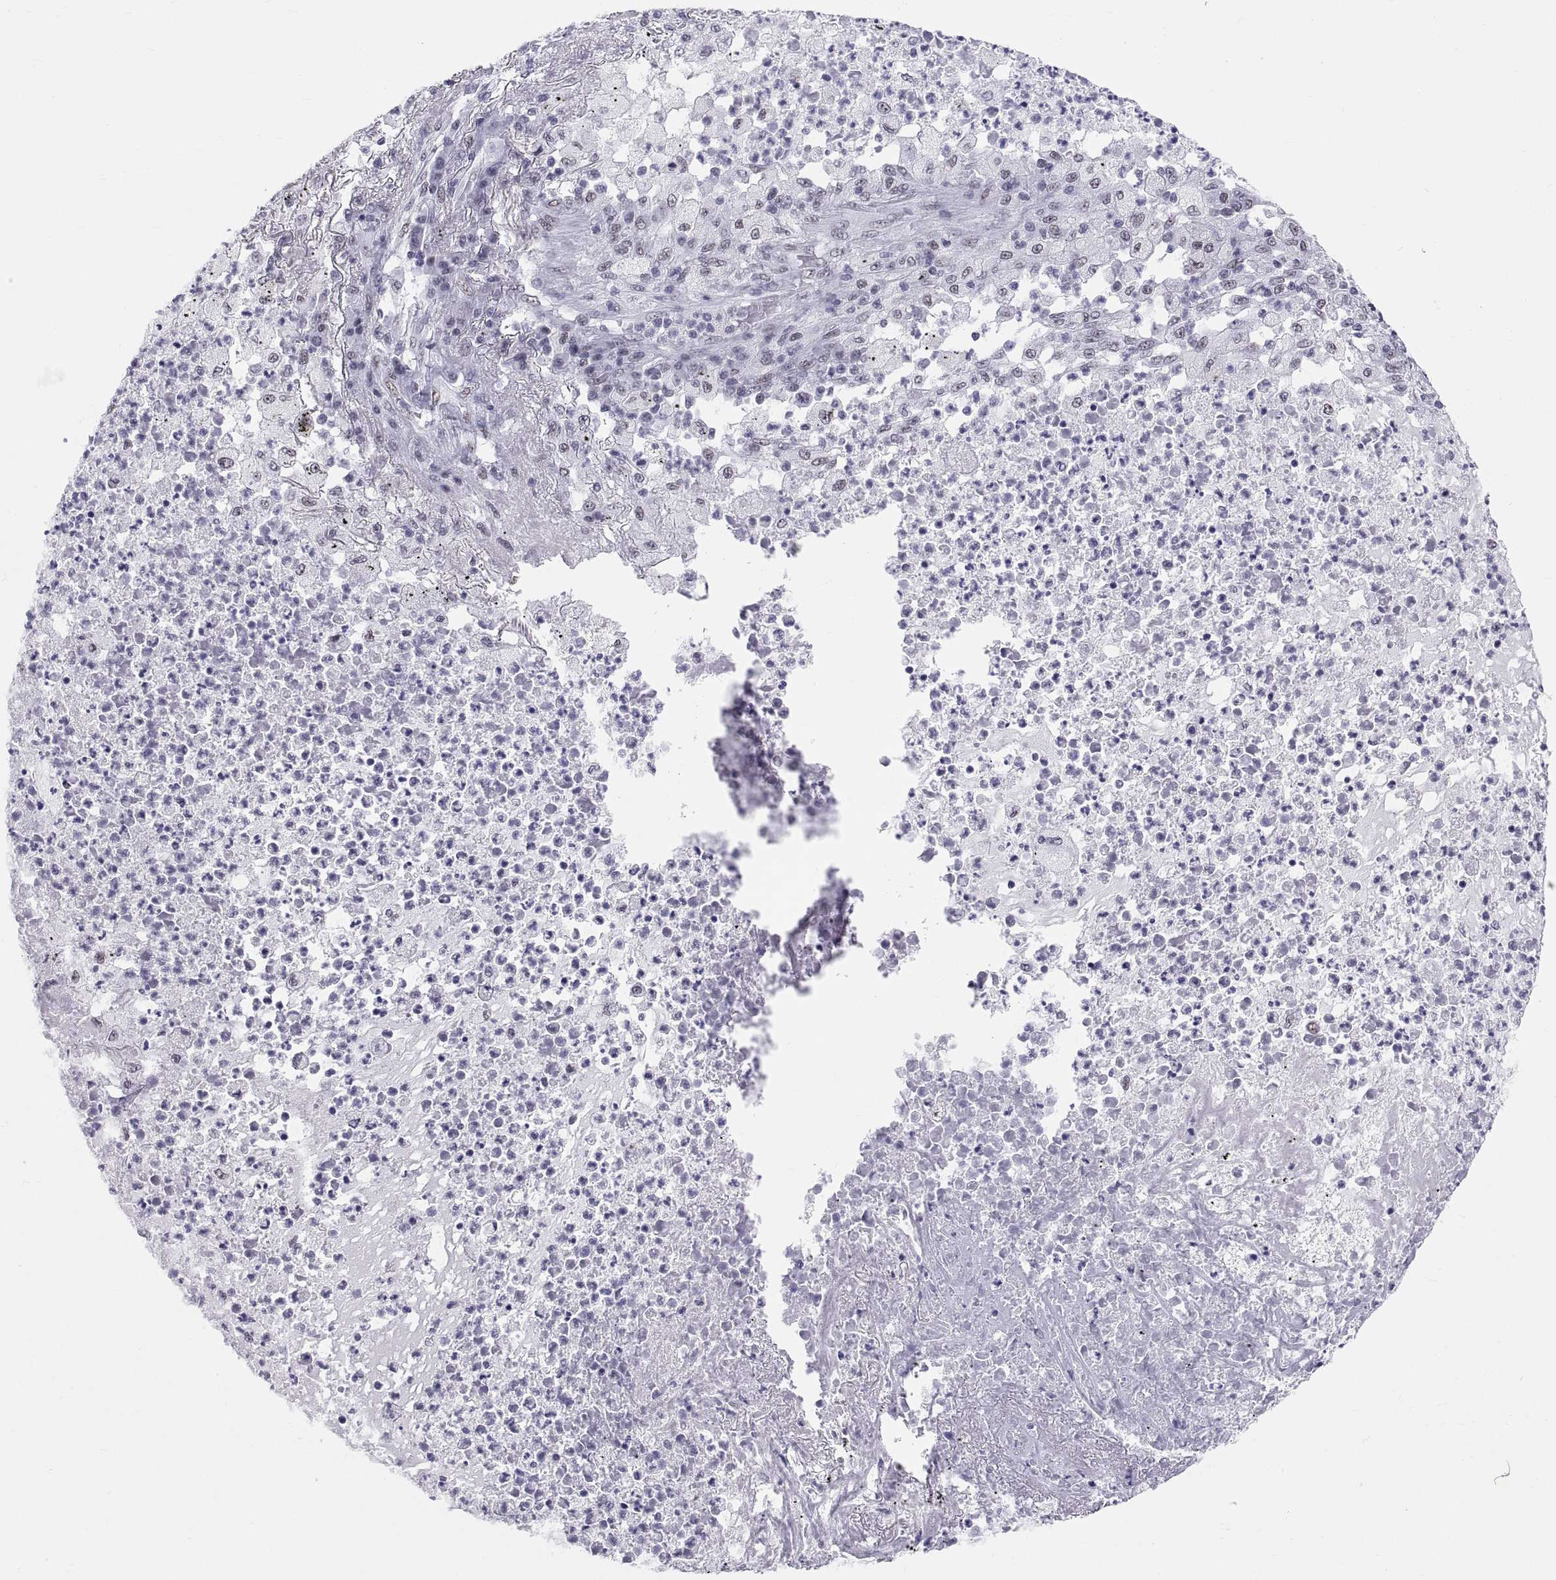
{"staining": {"intensity": "weak", "quantity": "25%-75%", "location": "nuclear"}, "tissue": "lung cancer", "cell_type": "Tumor cells", "image_type": "cancer", "snomed": [{"axis": "morphology", "description": "Adenocarcinoma, NOS"}, {"axis": "topography", "description": "Lung"}], "caption": "Protein expression analysis of human lung adenocarcinoma reveals weak nuclear expression in approximately 25%-75% of tumor cells. (IHC, brightfield microscopy, high magnification).", "gene": "NEUROD6", "patient": {"sex": "female", "age": 73}}